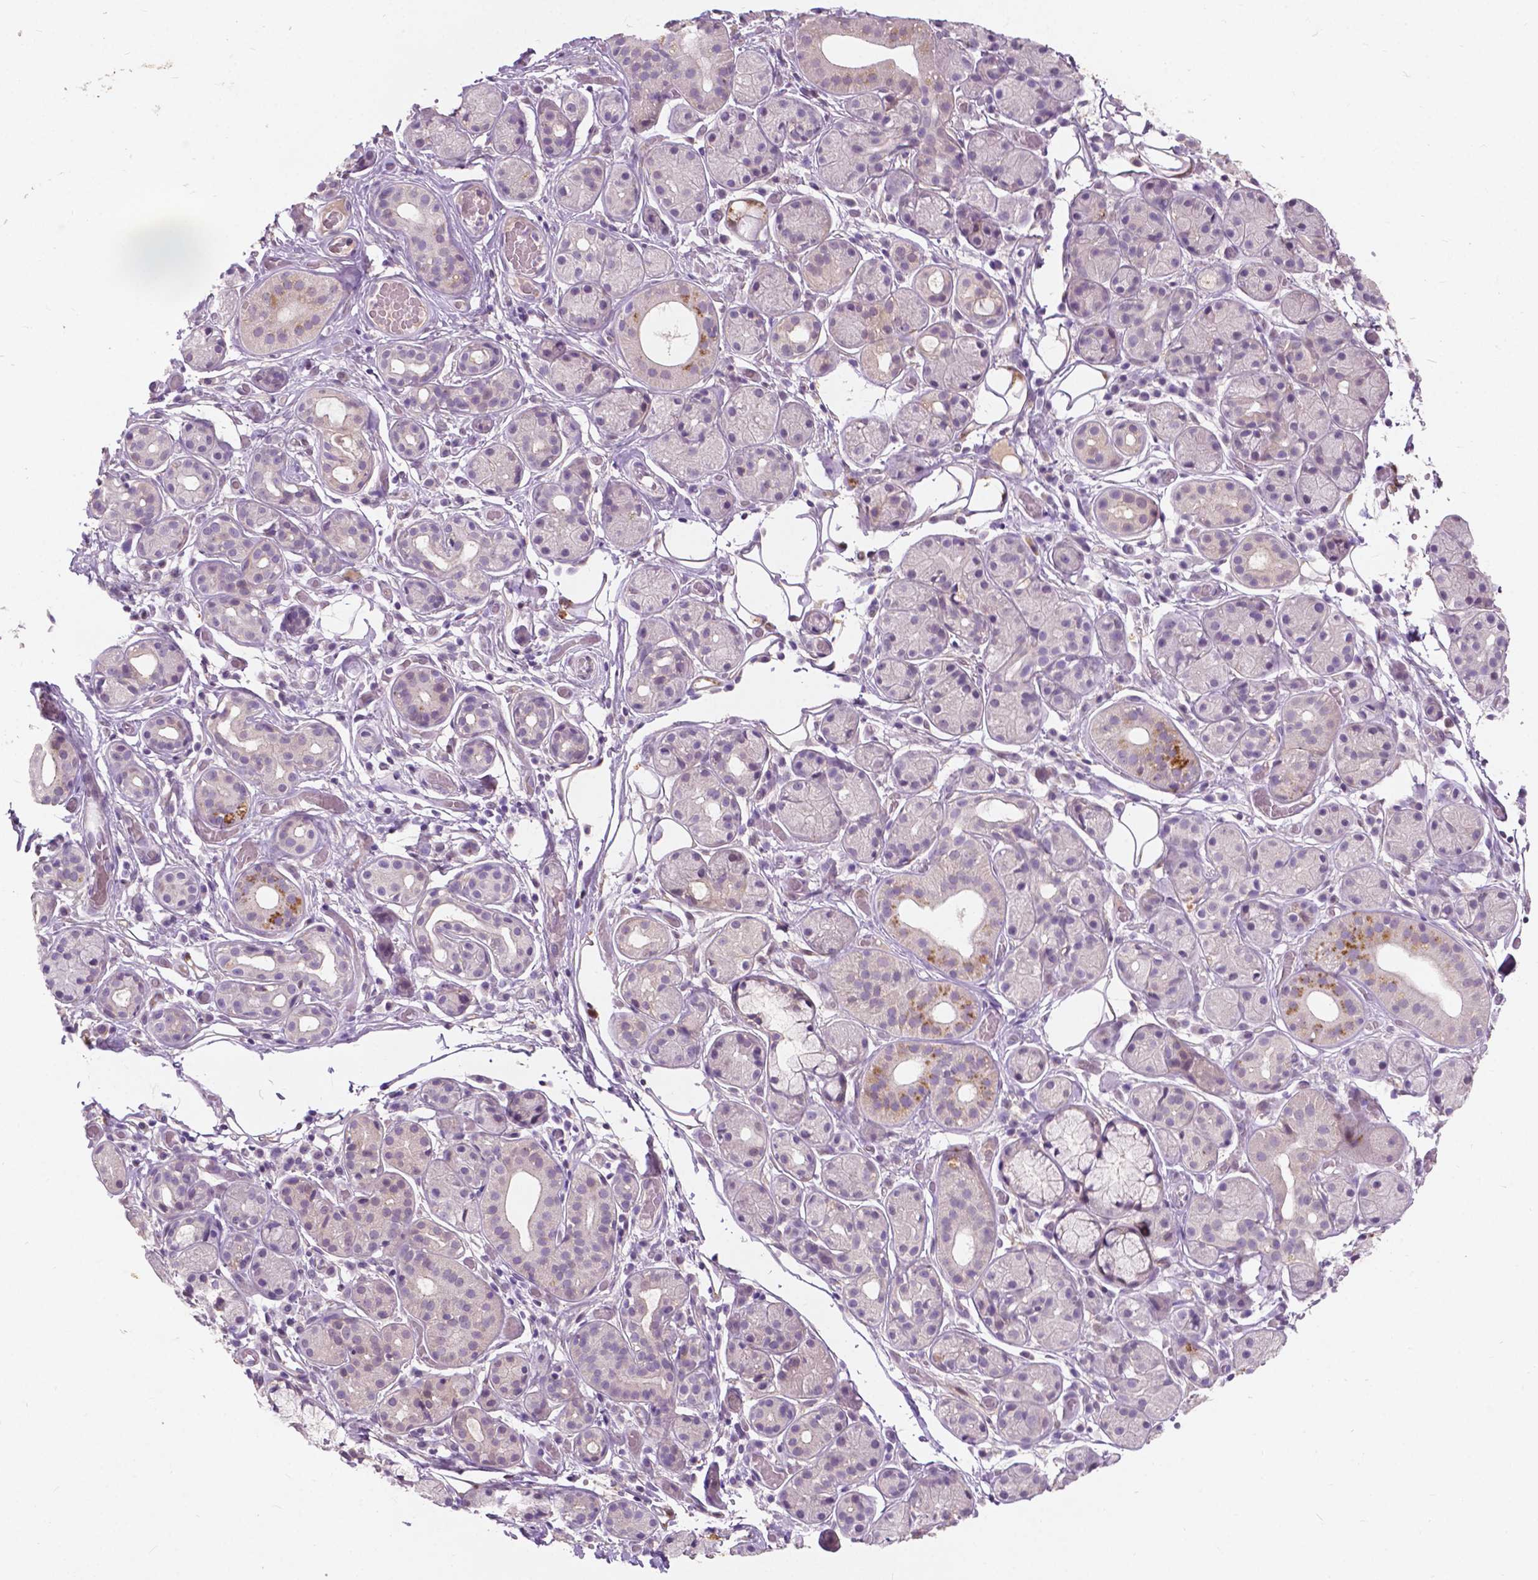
{"staining": {"intensity": "weak", "quantity": ">75%", "location": "cytoplasmic/membranous"}, "tissue": "salivary gland", "cell_type": "Glandular cells", "image_type": "normal", "snomed": [{"axis": "morphology", "description": "Normal tissue, NOS"}, {"axis": "topography", "description": "Salivary gland"}, {"axis": "topography", "description": "Peripheral nerve tissue"}], "caption": "Protein staining exhibits weak cytoplasmic/membranous positivity in about >75% of glandular cells in unremarkable salivary gland.", "gene": "GPR37", "patient": {"sex": "male", "age": 71}}